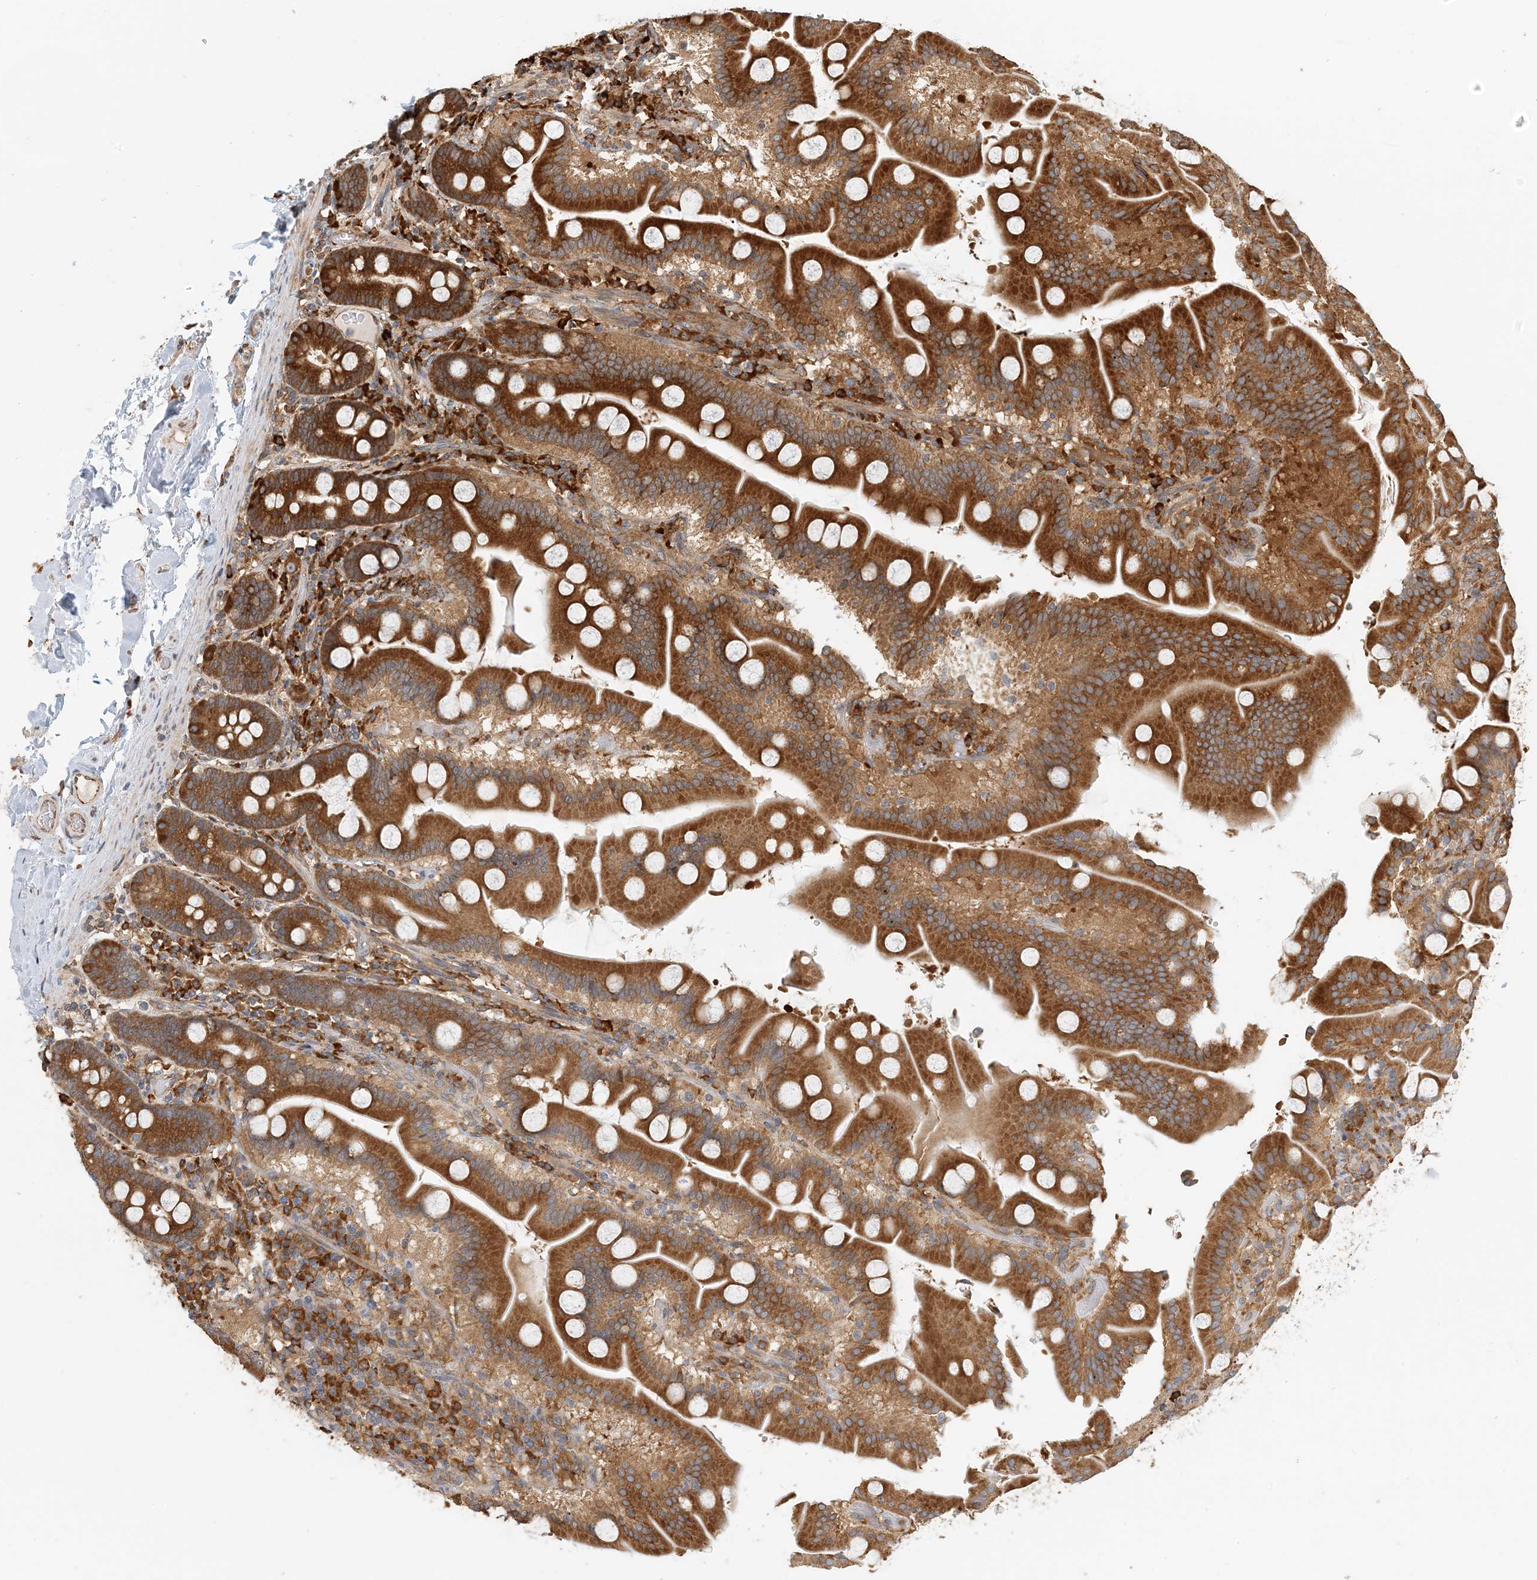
{"staining": {"intensity": "strong", "quantity": ">75%", "location": "cytoplasmic/membranous"}, "tissue": "duodenum", "cell_type": "Glandular cells", "image_type": "normal", "snomed": [{"axis": "morphology", "description": "Normal tissue, NOS"}, {"axis": "topography", "description": "Duodenum"}], "caption": "Benign duodenum demonstrates strong cytoplasmic/membranous staining in approximately >75% of glandular cells.", "gene": "HNMT", "patient": {"sex": "male", "age": 55}}